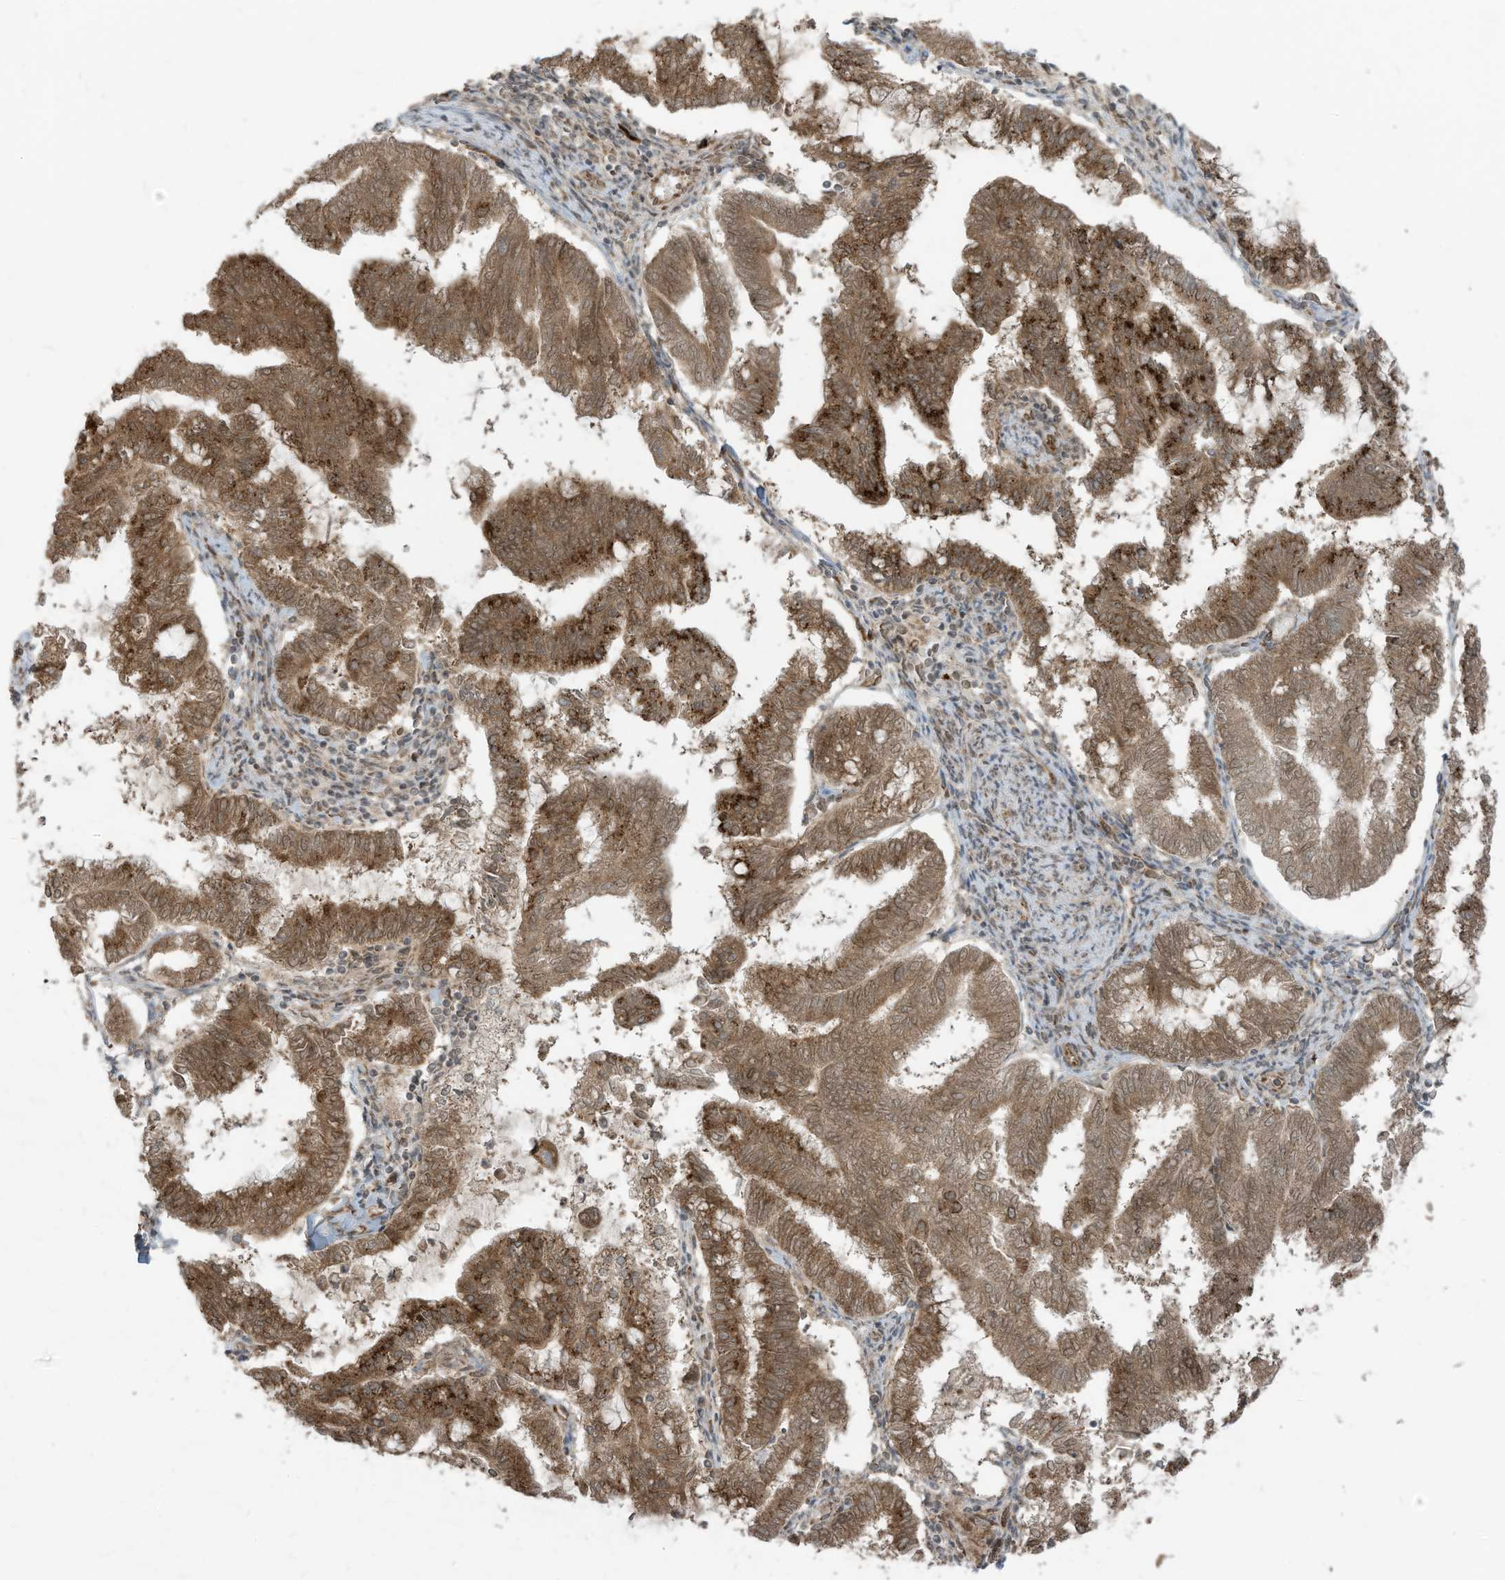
{"staining": {"intensity": "moderate", "quantity": ">75%", "location": "cytoplasmic/membranous"}, "tissue": "endometrial cancer", "cell_type": "Tumor cells", "image_type": "cancer", "snomed": [{"axis": "morphology", "description": "Adenocarcinoma, NOS"}, {"axis": "topography", "description": "Endometrium"}], "caption": "Adenocarcinoma (endometrial) stained for a protein (brown) exhibits moderate cytoplasmic/membranous positive staining in about >75% of tumor cells.", "gene": "TRIM67", "patient": {"sex": "female", "age": 79}}